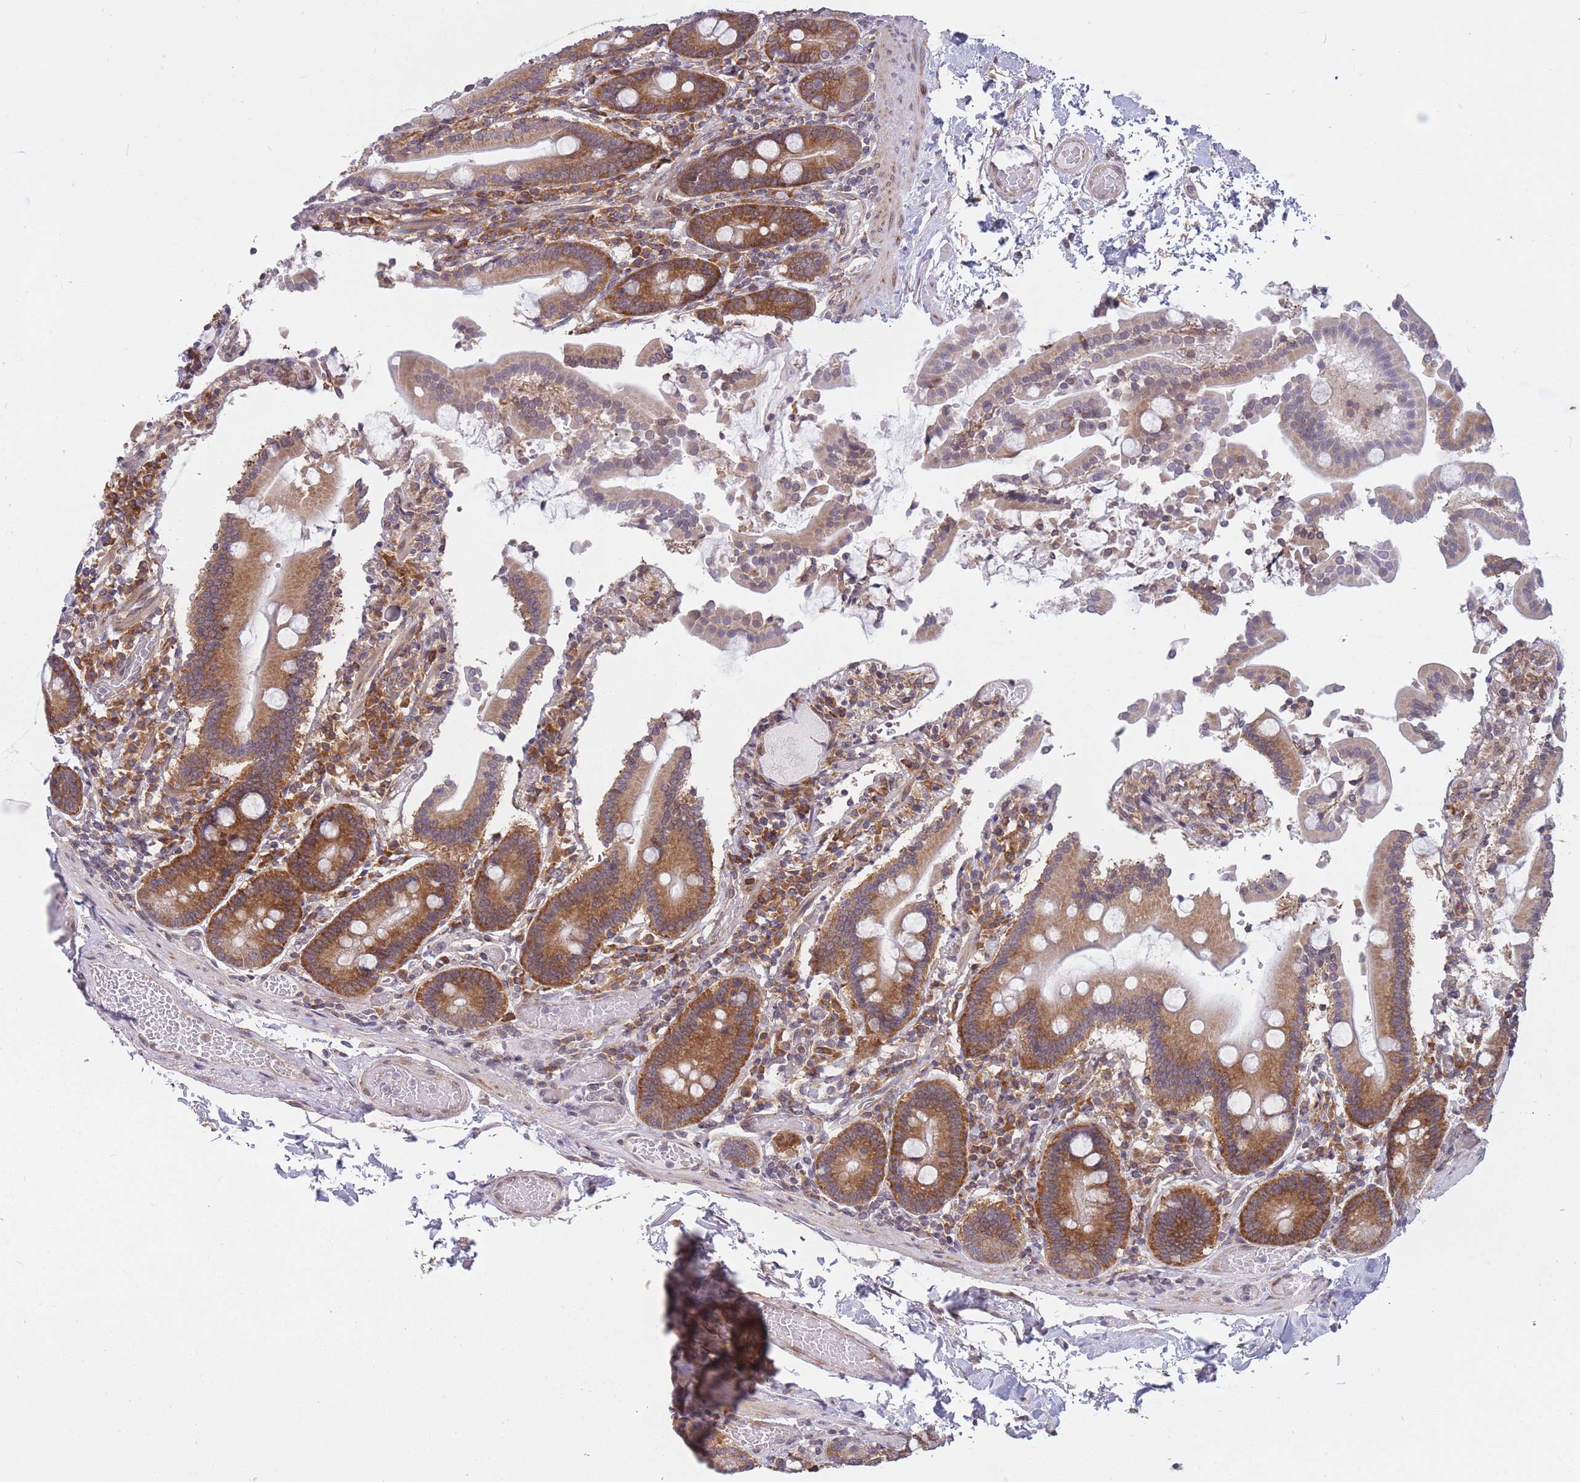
{"staining": {"intensity": "strong", "quantity": ">75%", "location": "cytoplasmic/membranous"}, "tissue": "duodenum", "cell_type": "Glandular cells", "image_type": "normal", "snomed": [{"axis": "morphology", "description": "Normal tissue, NOS"}, {"axis": "topography", "description": "Duodenum"}], "caption": "Human duodenum stained for a protein (brown) exhibits strong cytoplasmic/membranous positive expression in approximately >75% of glandular cells.", "gene": "CCDC124", "patient": {"sex": "male", "age": 55}}